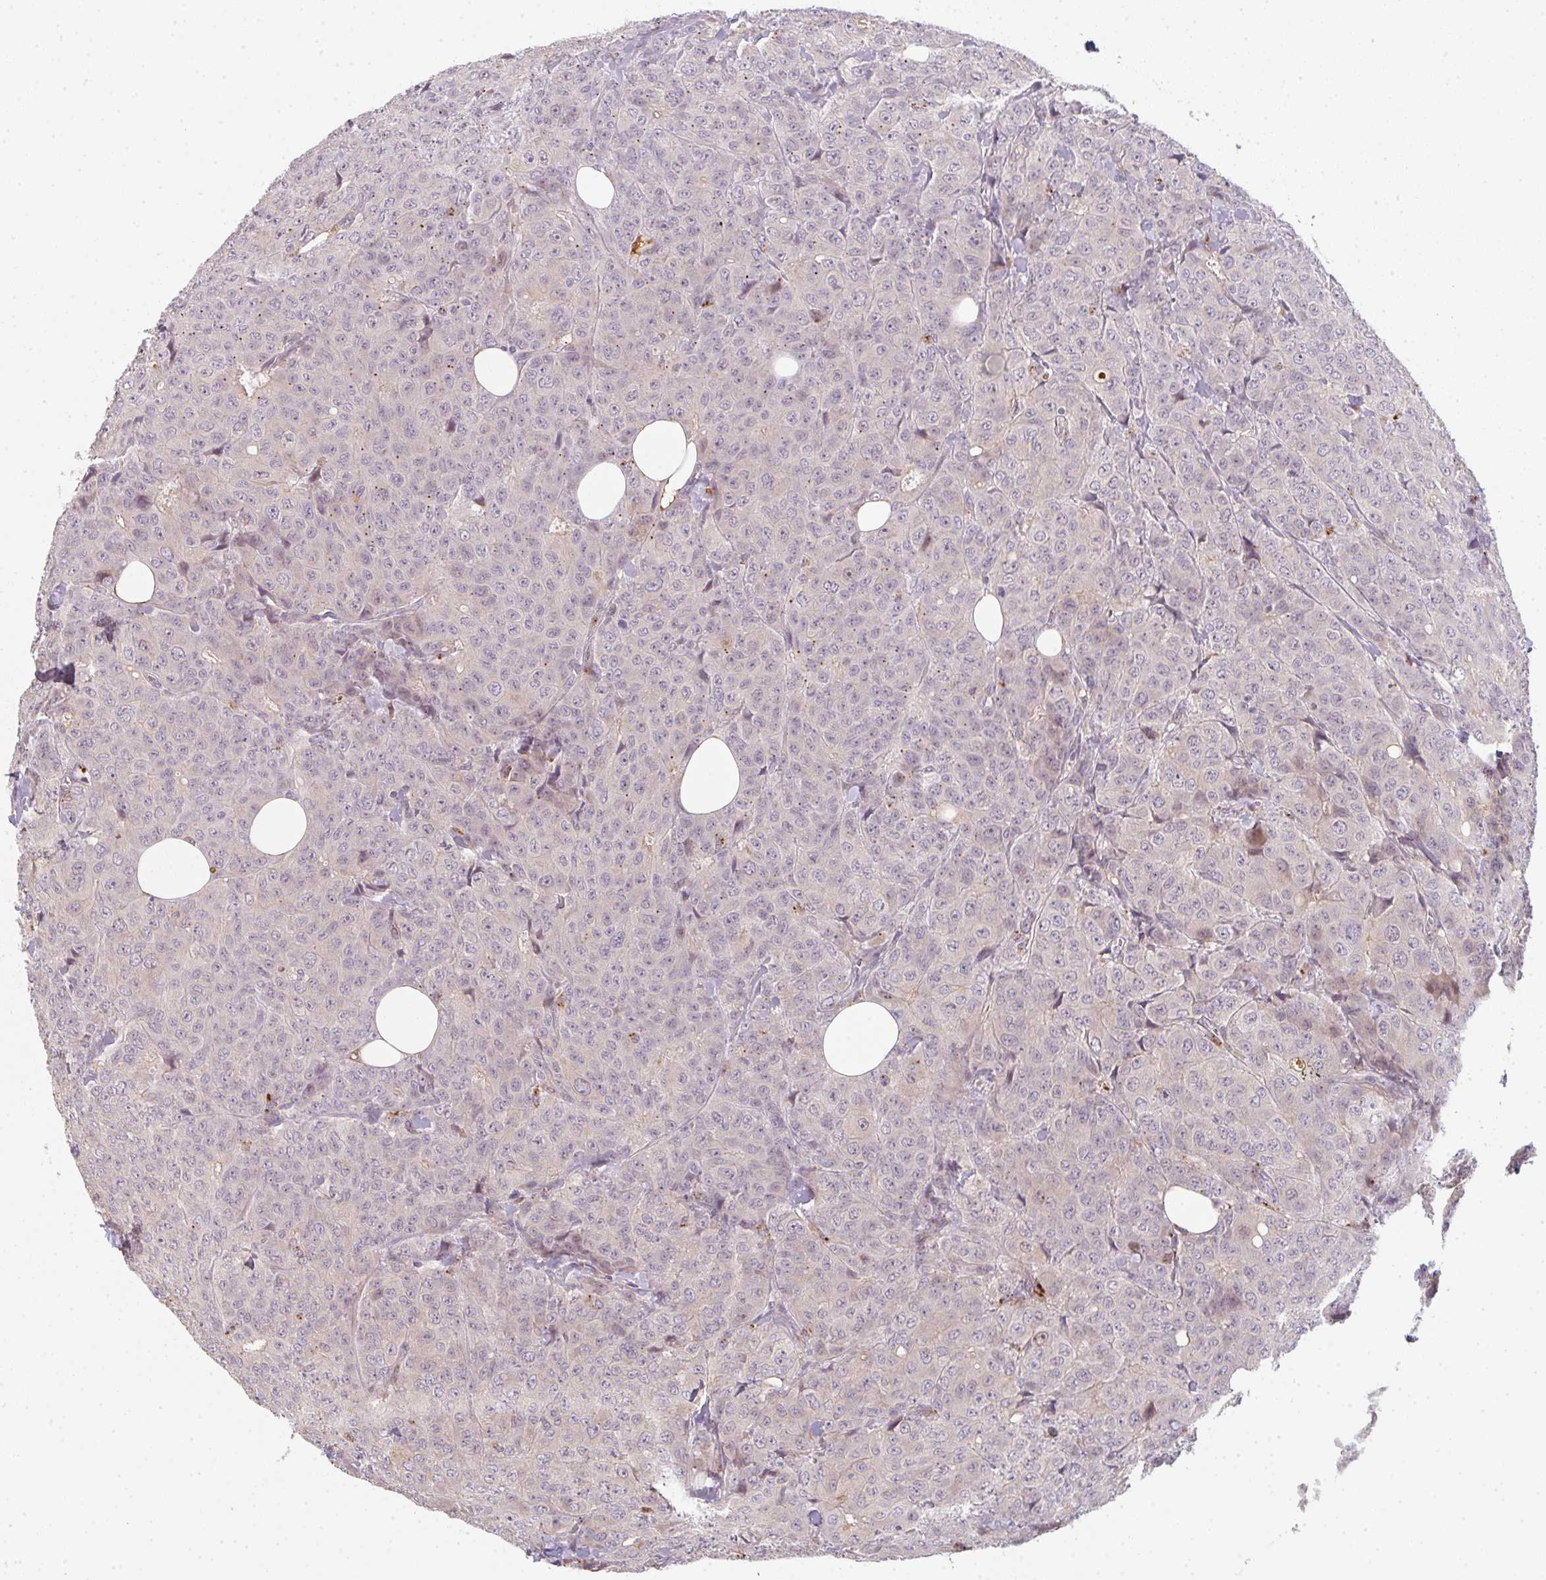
{"staining": {"intensity": "negative", "quantity": "none", "location": "none"}, "tissue": "breast cancer", "cell_type": "Tumor cells", "image_type": "cancer", "snomed": [{"axis": "morphology", "description": "Duct carcinoma"}, {"axis": "topography", "description": "Breast"}], "caption": "A histopathology image of human breast infiltrating ductal carcinoma is negative for staining in tumor cells. The staining was performed using DAB (3,3'-diaminobenzidine) to visualize the protein expression in brown, while the nuclei were stained in blue with hematoxylin (Magnification: 20x).", "gene": "TMEM237", "patient": {"sex": "female", "age": 43}}